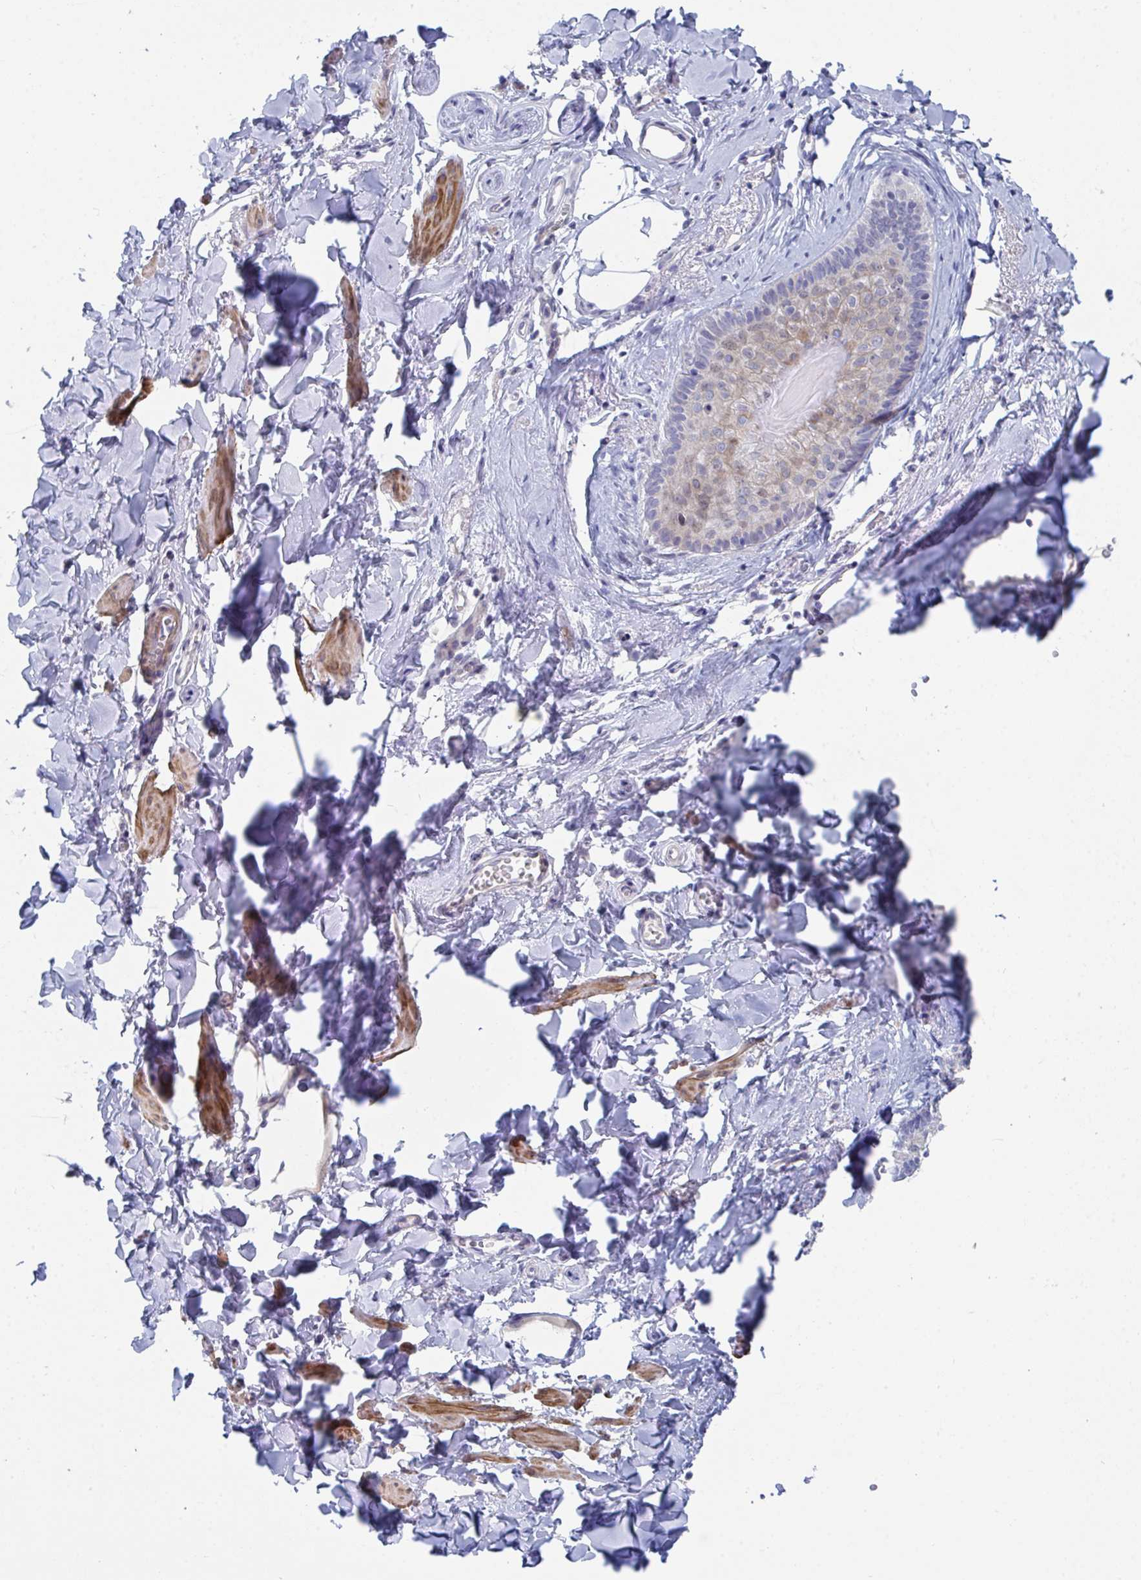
{"staining": {"intensity": "weak", "quantity": "25%-75%", "location": "nuclear"}, "tissue": "skin", "cell_type": "Epidermal cells", "image_type": "normal", "snomed": [{"axis": "morphology", "description": "Normal tissue, NOS"}, {"axis": "topography", "description": "Vulva"}, {"axis": "topography", "description": "Peripheral nerve tissue"}], "caption": "Immunohistochemistry (IHC) histopathology image of normal human skin stained for a protein (brown), which shows low levels of weak nuclear positivity in about 25%-75% of epidermal cells.", "gene": "CENPT", "patient": {"sex": "female", "age": 66}}